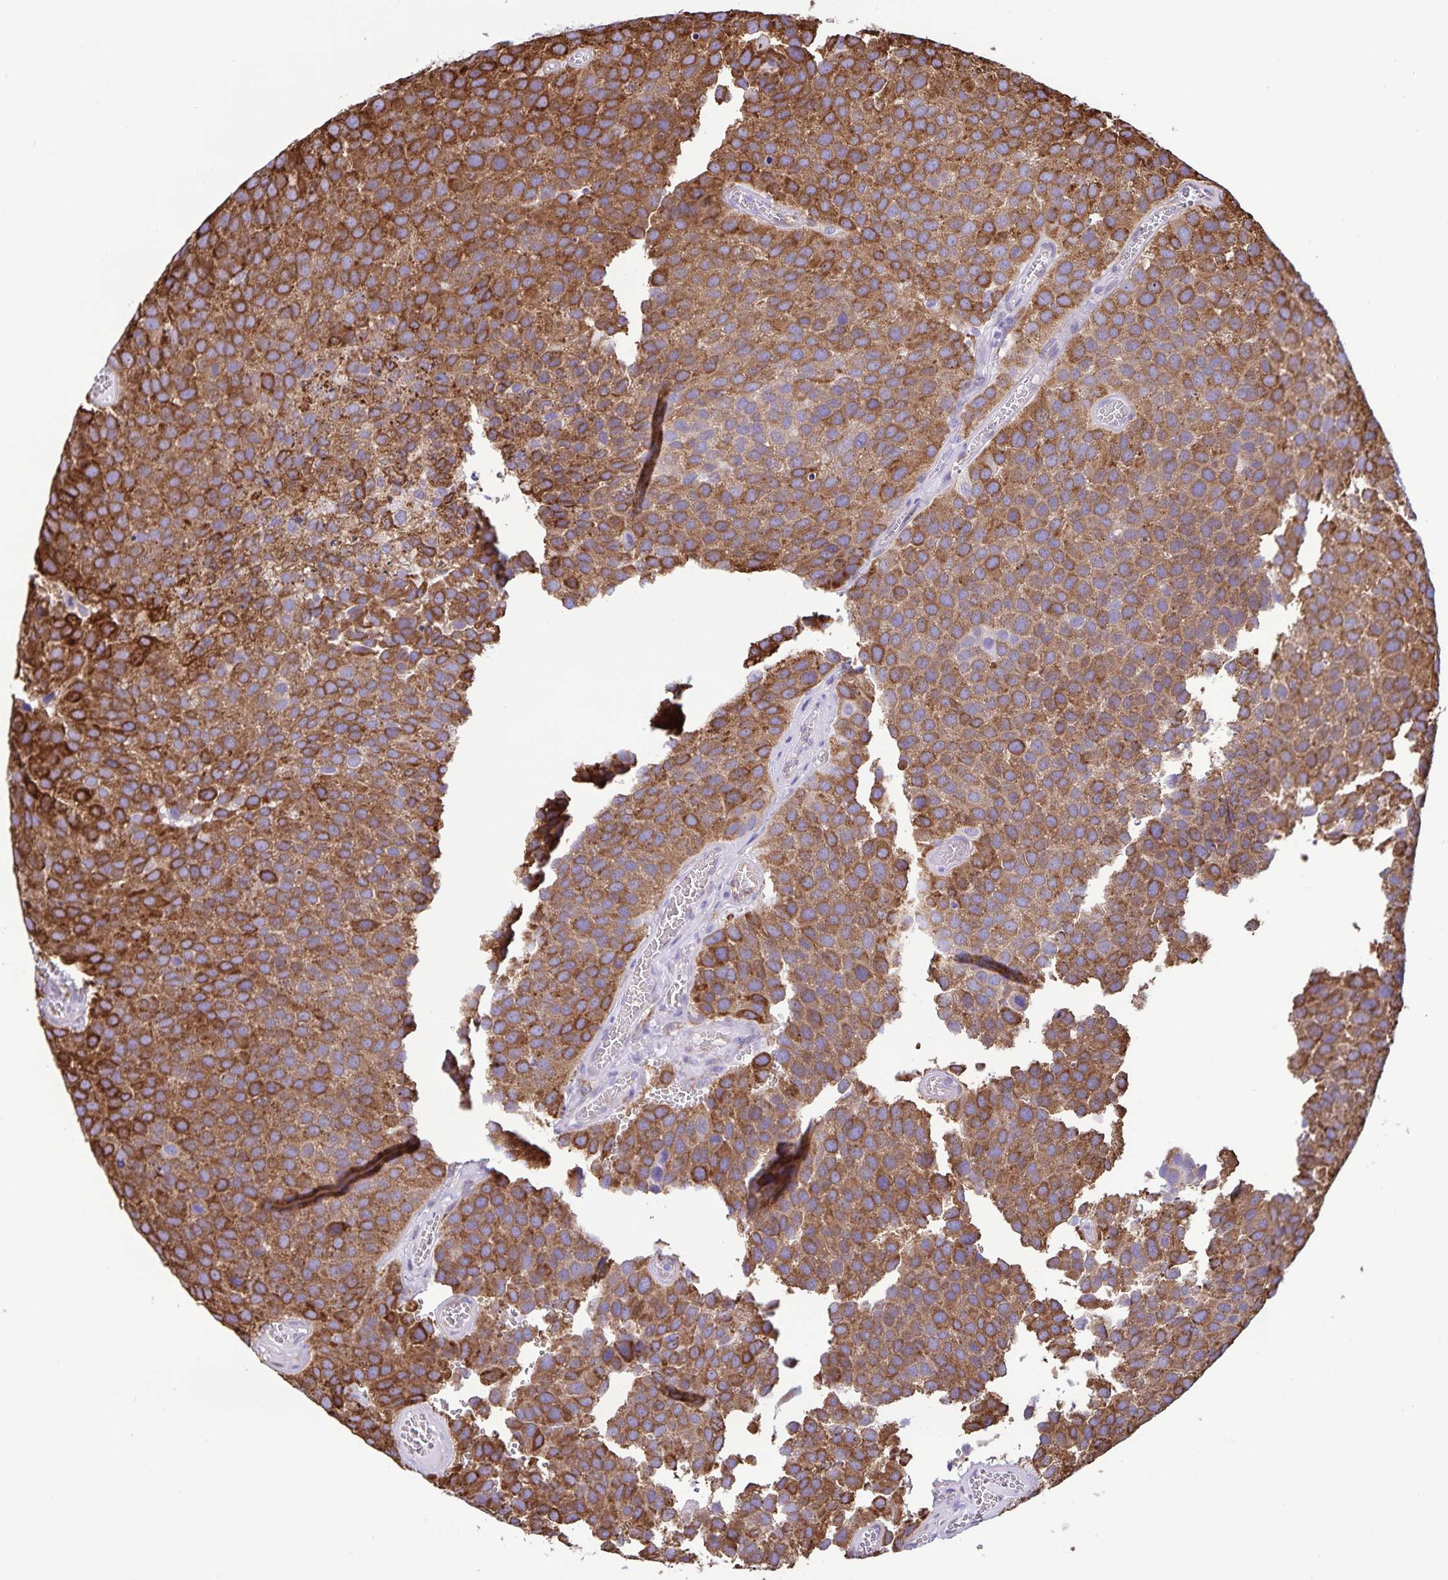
{"staining": {"intensity": "strong", "quantity": ">75%", "location": "cytoplasmic/membranous"}, "tissue": "urothelial cancer", "cell_type": "Tumor cells", "image_type": "cancer", "snomed": [{"axis": "morphology", "description": "Urothelial carcinoma, Low grade"}, {"axis": "topography", "description": "Urinary bladder"}], "caption": "Immunohistochemistry micrograph of human urothelial cancer stained for a protein (brown), which displays high levels of strong cytoplasmic/membranous expression in approximately >75% of tumor cells.", "gene": "RCN1", "patient": {"sex": "female", "age": 69}}